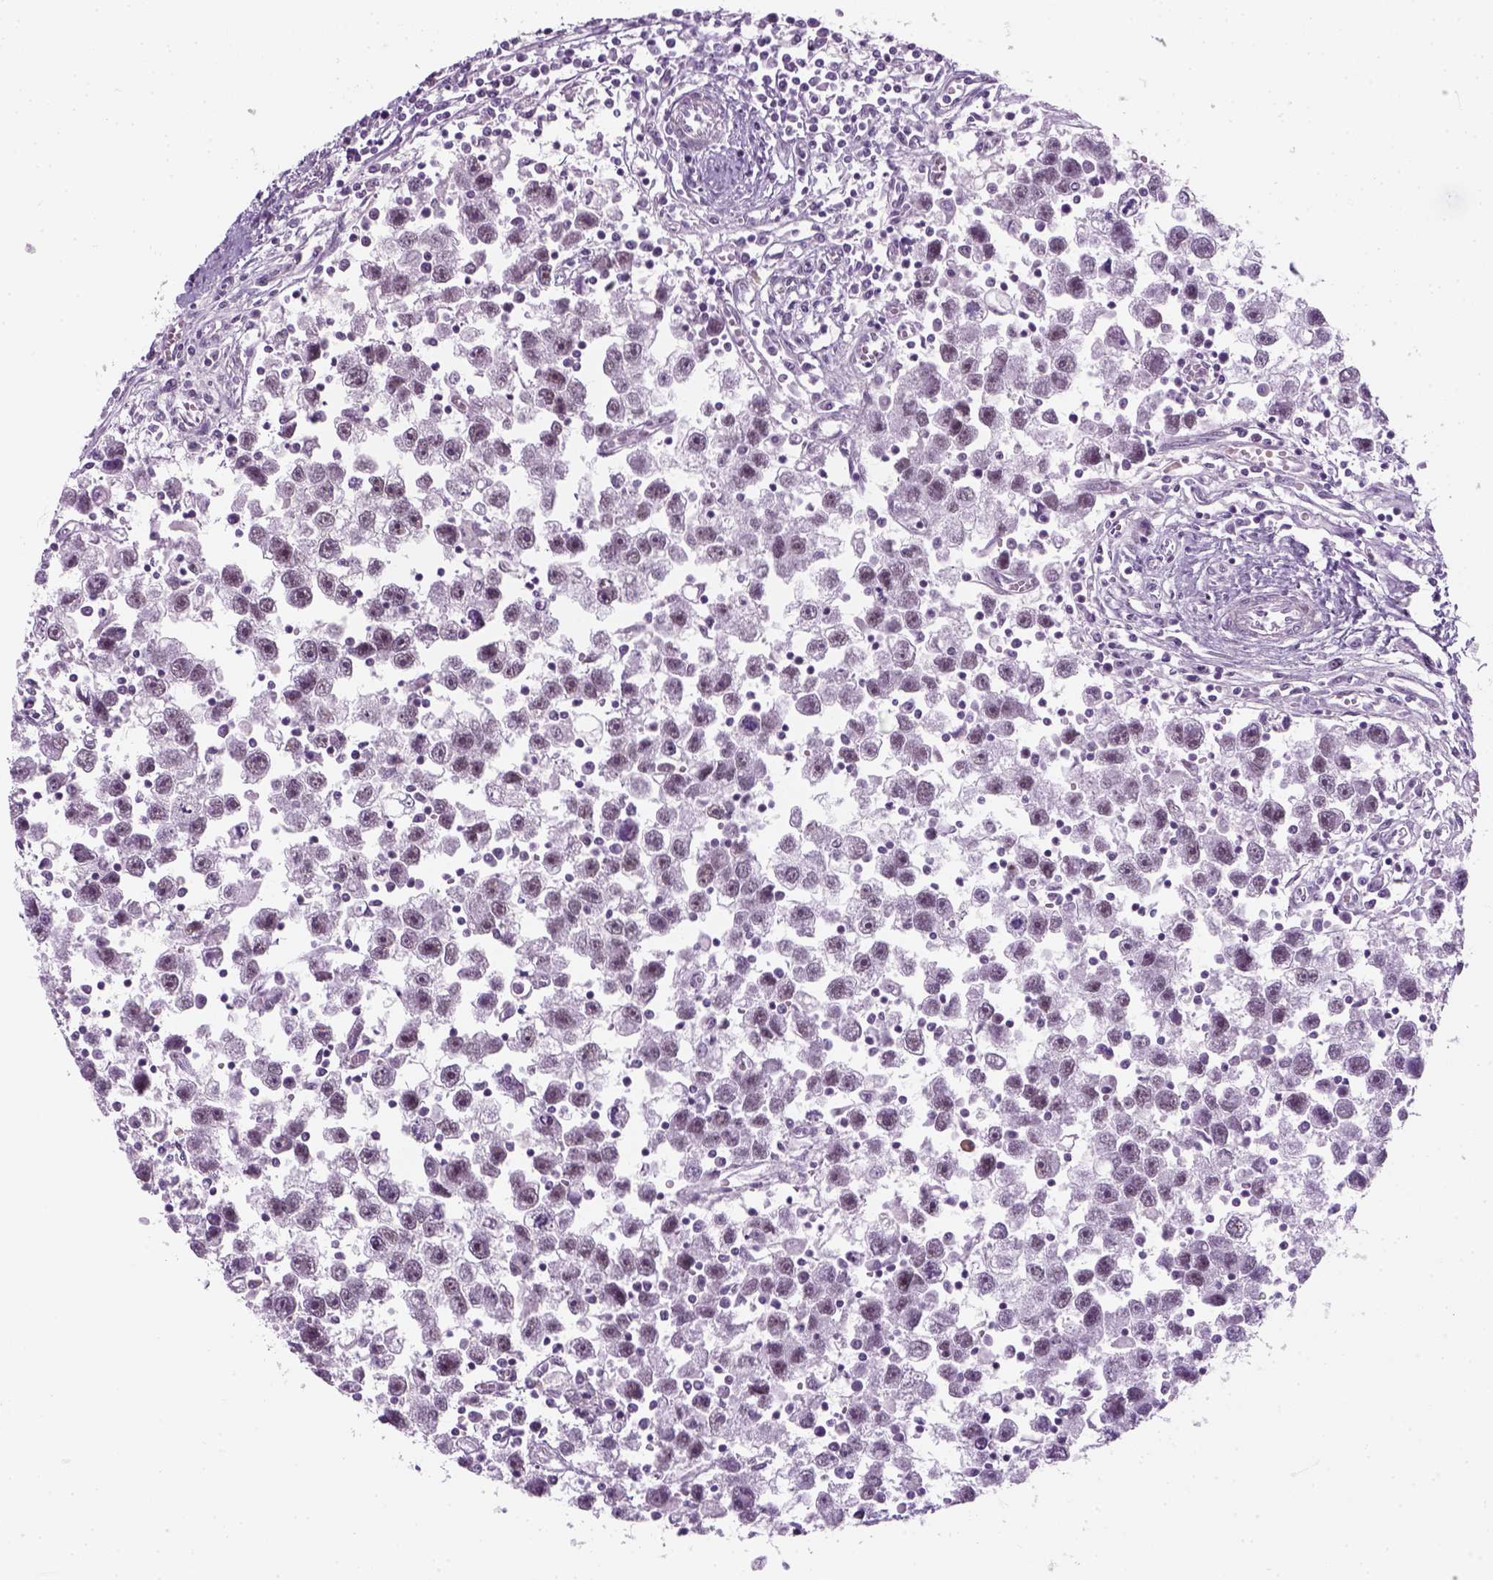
{"staining": {"intensity": "weak", "quantity": "25%-75%", "location": "nuclear"}, "tissue": "testis cancer", "cell_type": "Tumor cells", "image_type": "cancer", "snomed": [{"axis": "morphology", "description": "Seminoma, NOS"}, {"axis": "topography", "description": "Testis"}], "caption": "There is low levels of weak nuclear expression in tumor cells of testis cancer (seminoma), as demonstrated by immunohistochemical staining (brown color).", "gene": "ZNF865", "patient": {"sex": "male", "age": 30}}